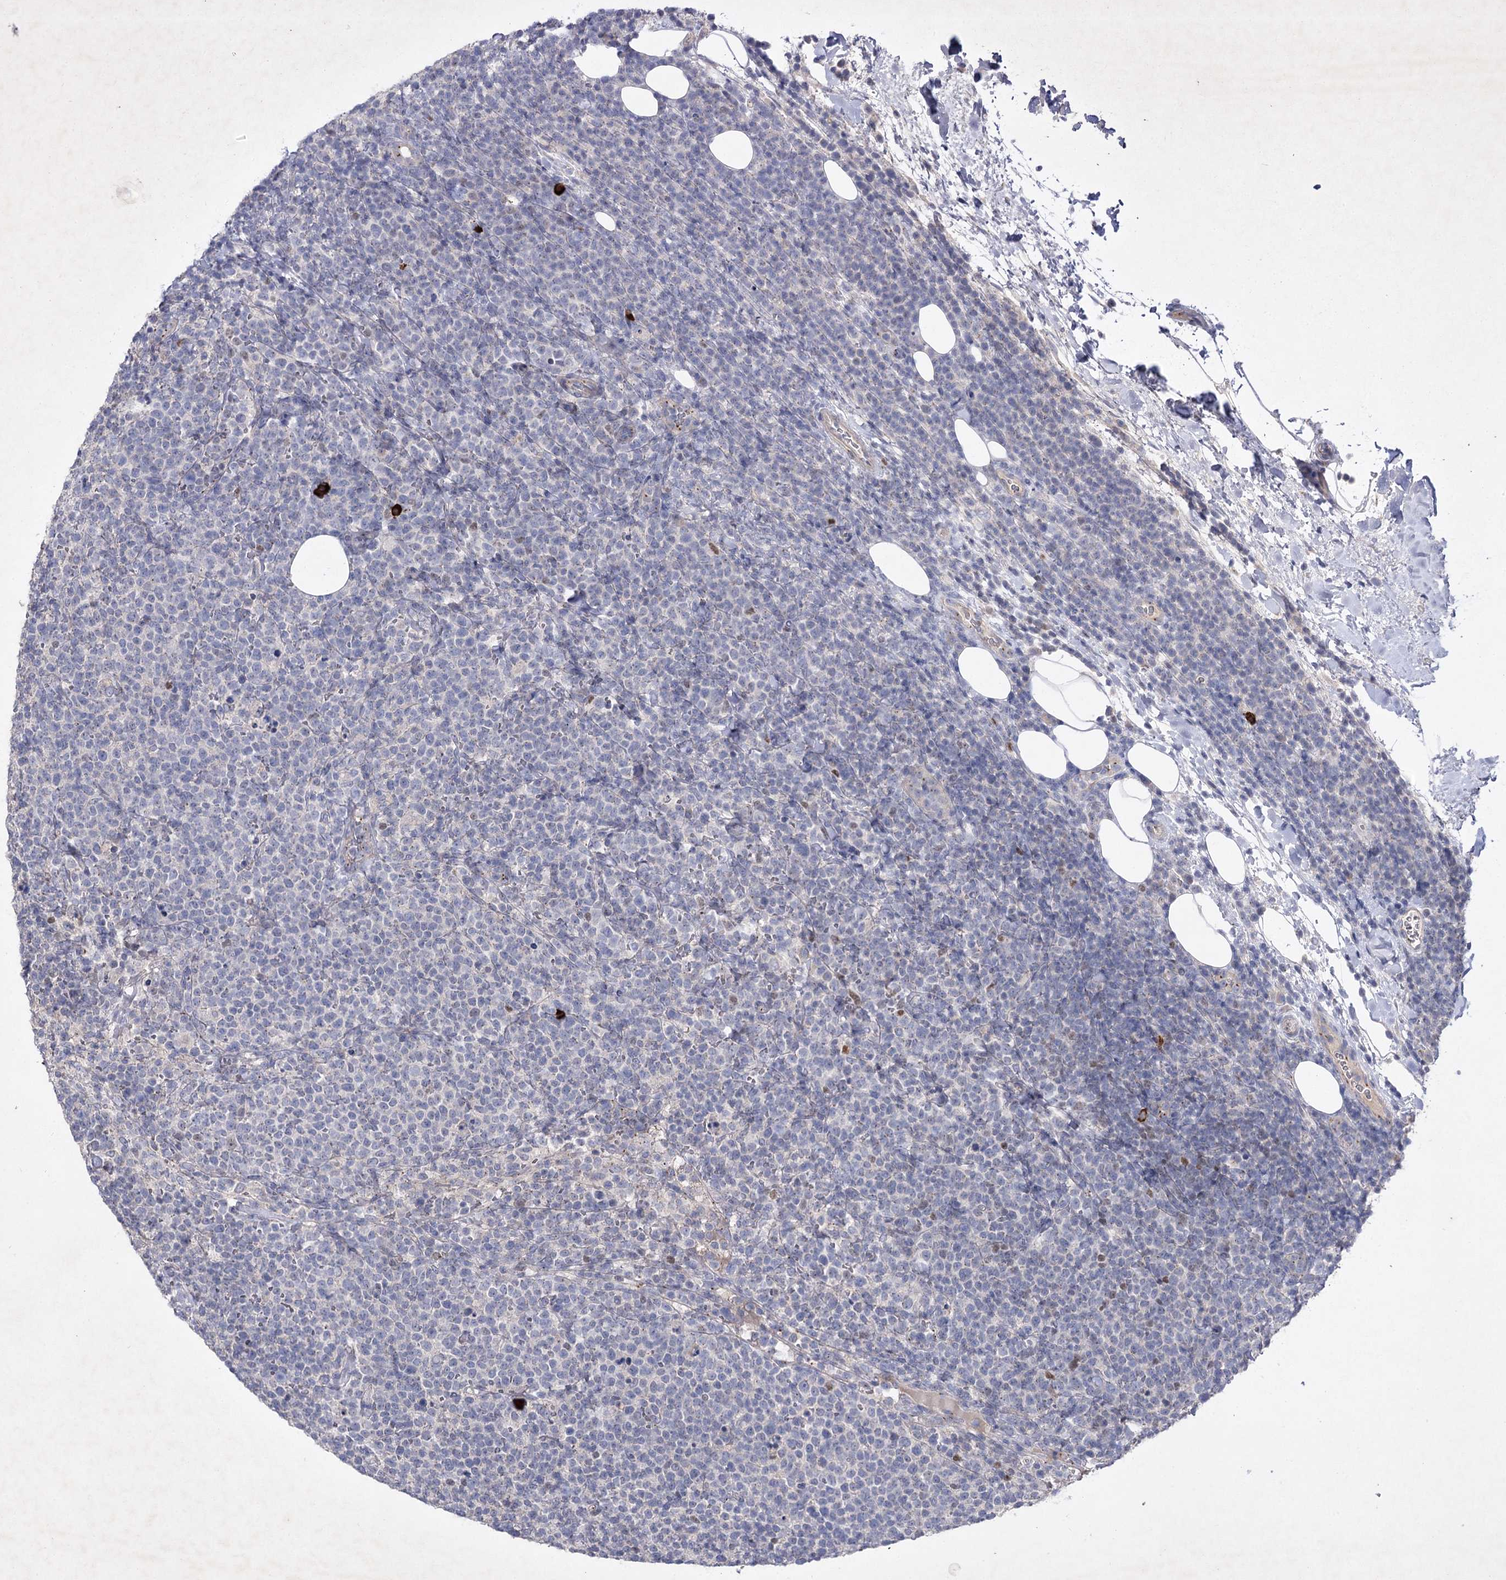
{"staining": {"intensity": "negative", "quantity": "none", "location": "none"}, "tissue": "lymphoma", "cell_type": "Tumor cells", "image_type": "cancer", "snomed": [{"axis": "morphology", "description": "Malignant lymphoma, non-Hodgkin's type, High grade"}, {"axis": "topography", "description": "Lymph node"}], "caption": "An immunohistochemistry photomicrograph of high-grade malignant lymphoma, non-Hodgkin's type is shown. There is no staining in tumor cells of high-grade malignant lymphoma, non-Hodgkin's type.", "gene": "COX15", "patient": {"sex": "male", "age": 61}}